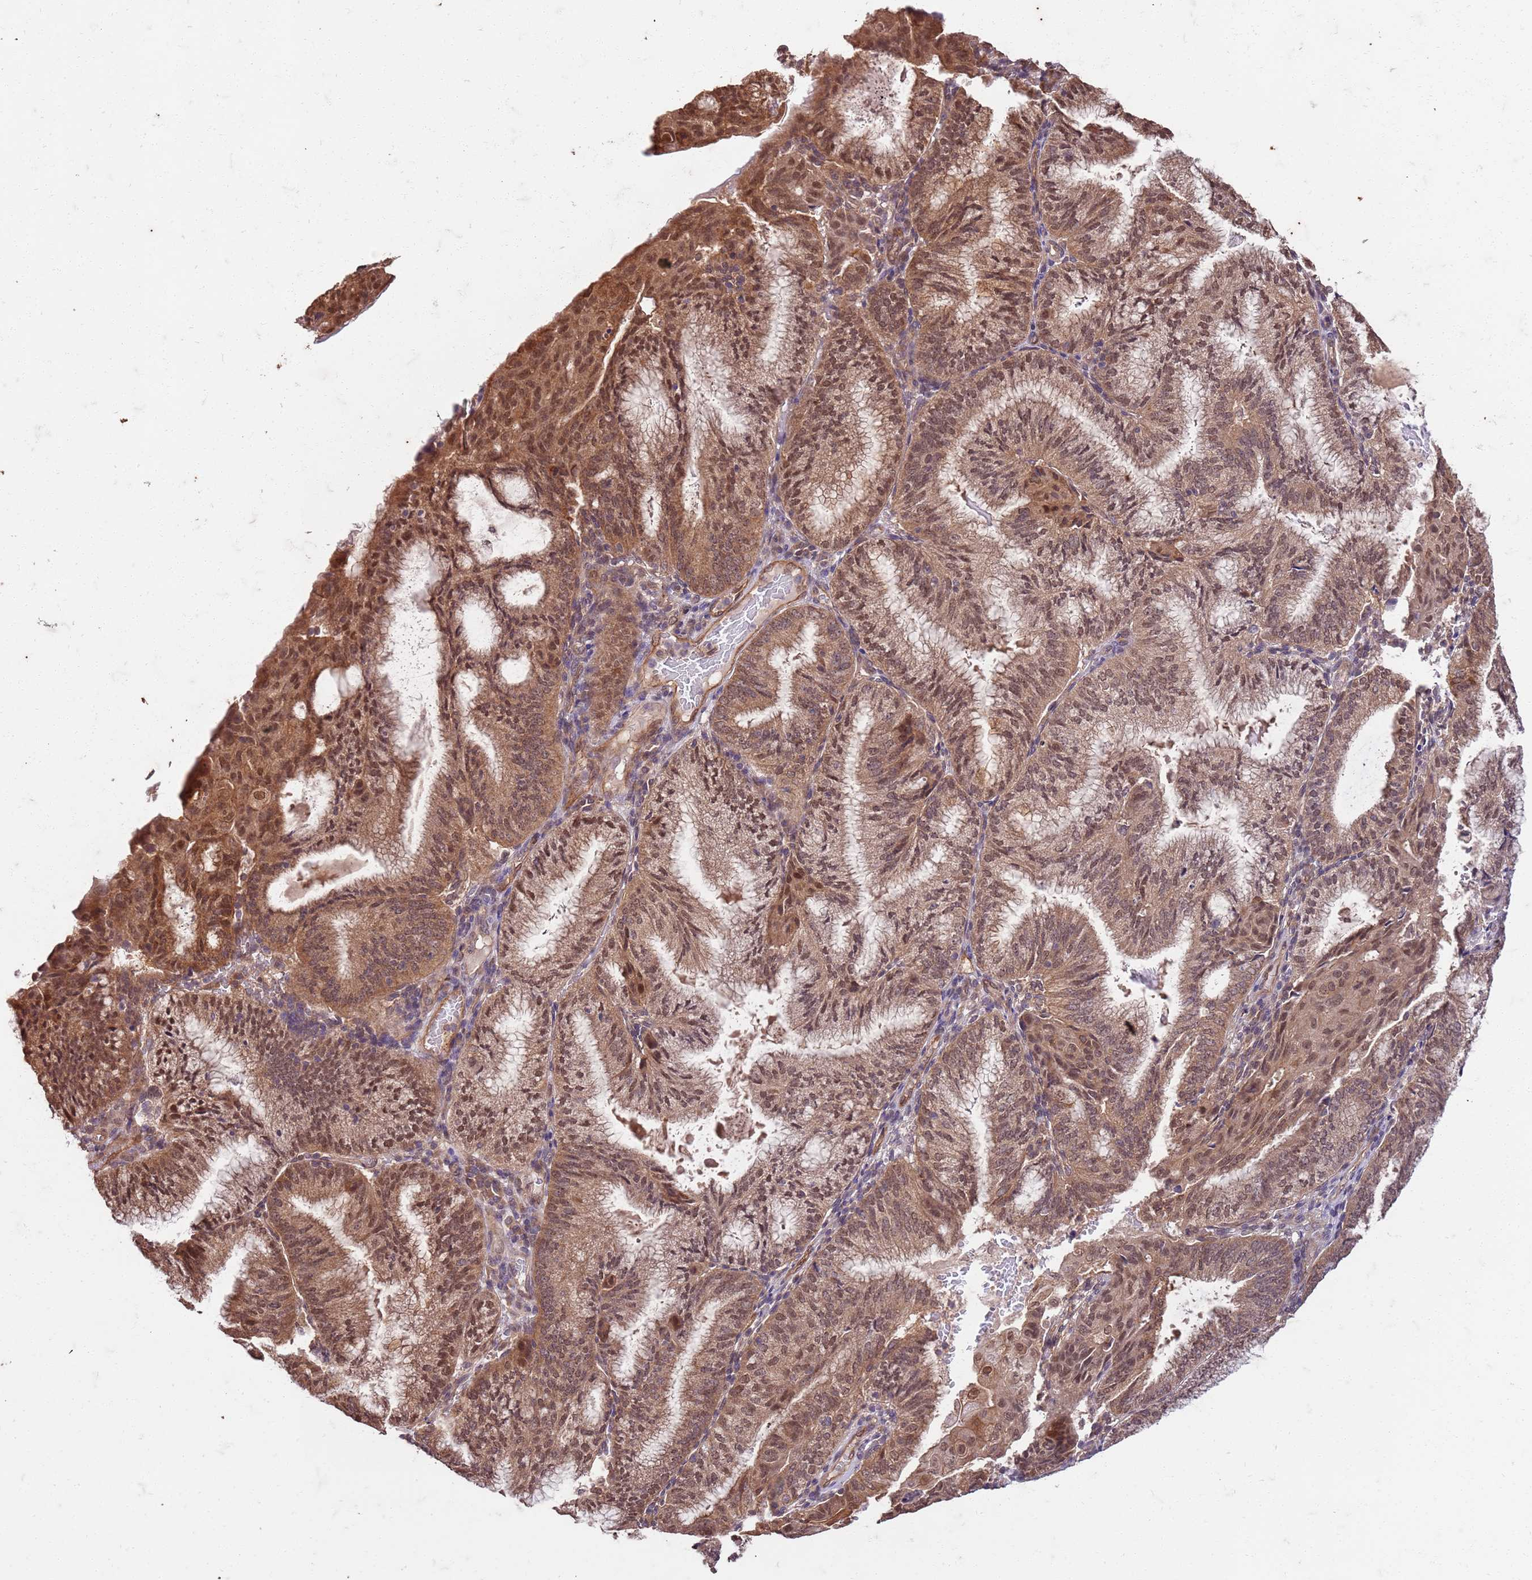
{"staining": {"intensity": "moderate", "quantity": ">75%", "location": "cytoplasmic/membranous,nuclear"}, "tissue": "endometrial cancer", "cell_type": "Tumor cells", "image_type": "cancer", "snomed": [{"axis": "morphology", "description": "Adenocarcinoma, NOS"}, {"axis": "topography", "description": "Endometrium"}], "caption": "This is a histology image of immunohistochemistry staining of endometrial cancer, which shows moderate positivity in the cytoplasmic/membranous and nuclear of tumor cells.", "gene": "UBE3A", "patient": {"sex": "female", "age": 49}}